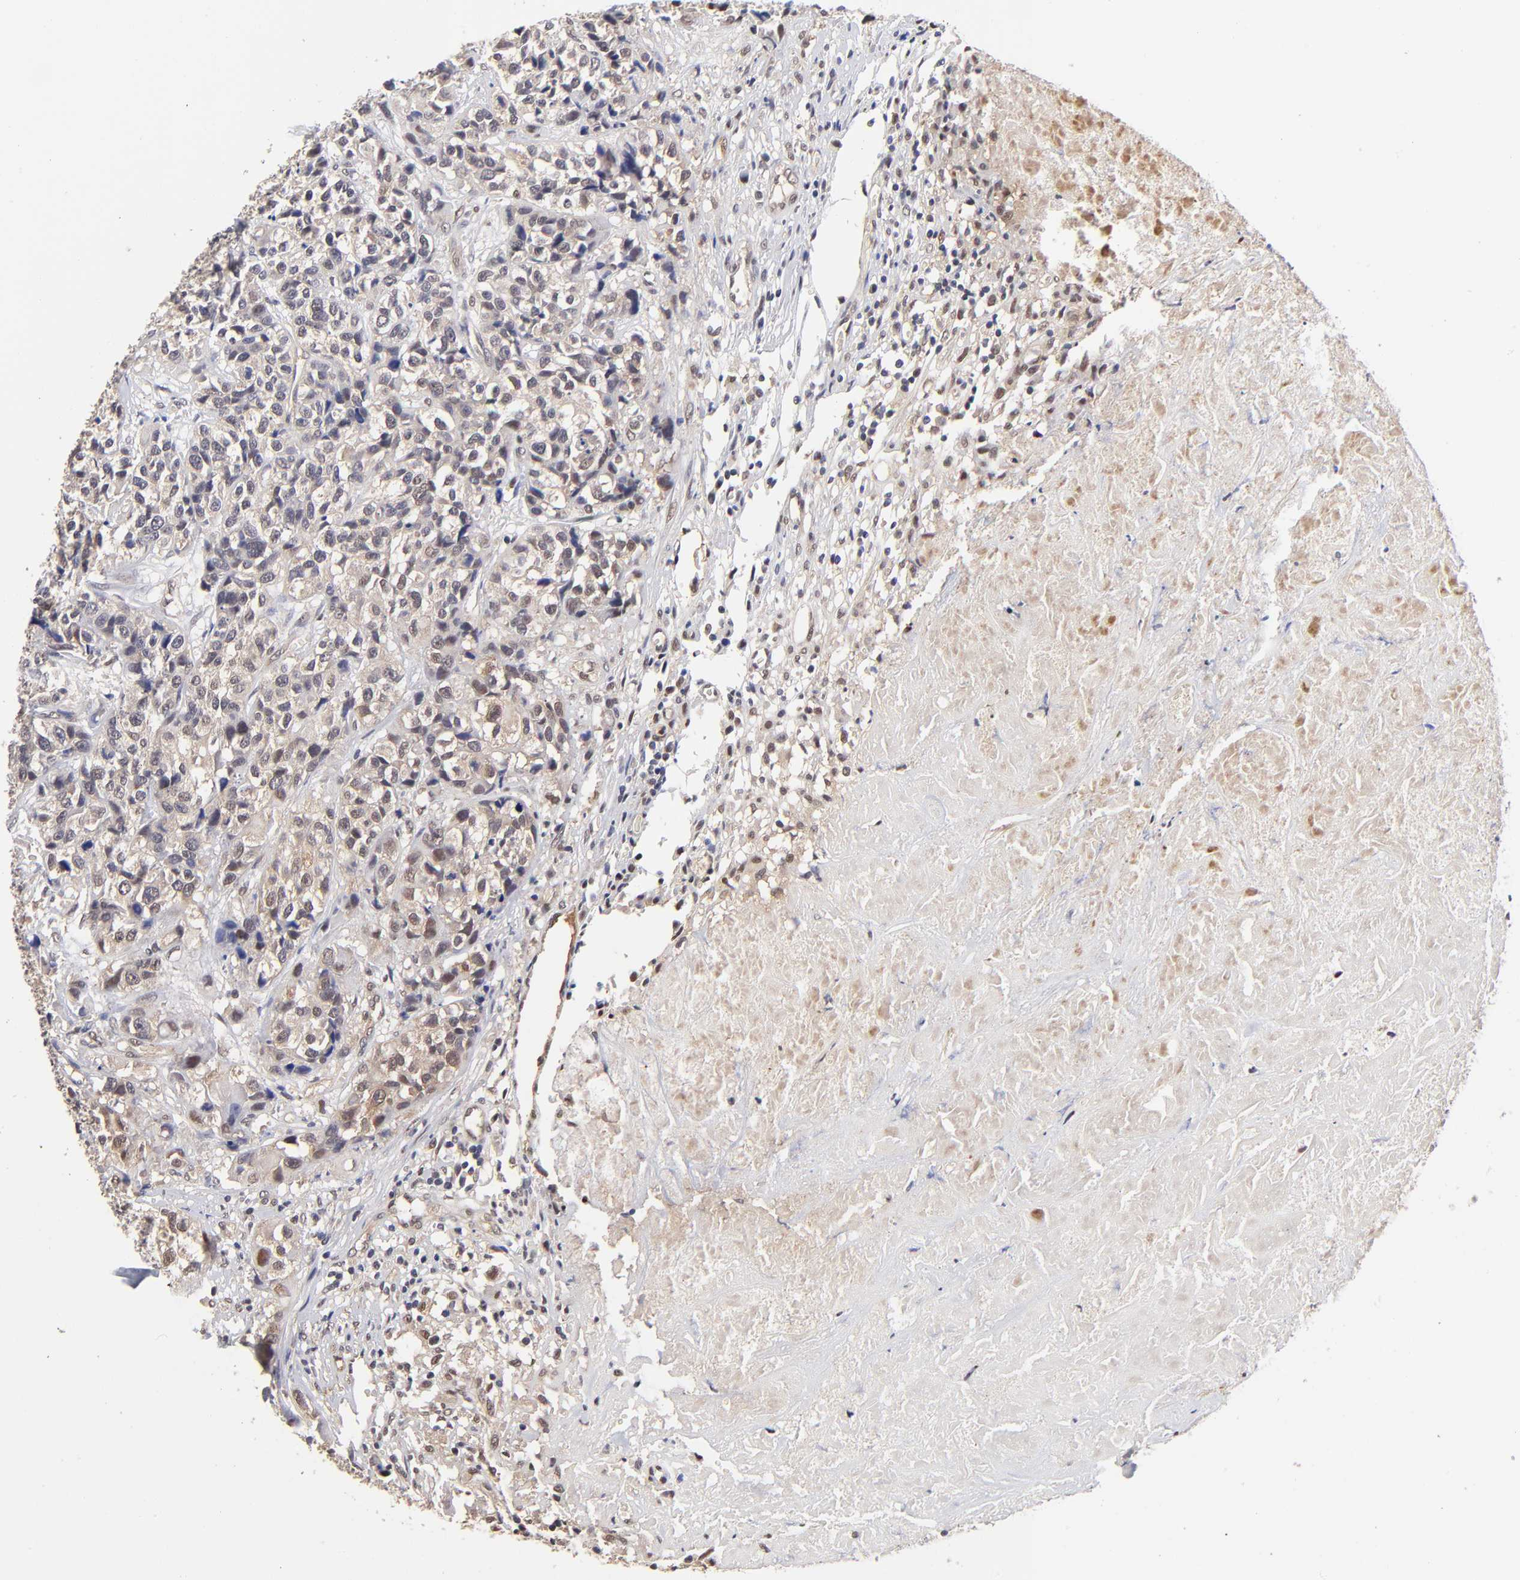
{"staining": {"intensity": "weak", "quantity": "<25%", "location": "nuclear"}, "tissue": "urothelial cancer", "cell_type": "Tumor cells", "image_type": "cancer", "snomed": [{"axis": "morphology", "description": "Urothelial carcinoma, High grade"}, {"axis": "topography", "description": "Urinary bladder"}], "caption": "IHC image of neoplastic tissue: human urothelial cancer stained with DAB displays no significant protein positivity in tumor cells.", "gene": "PSMC4", "patient": {"sex": "female", "age": 81}}